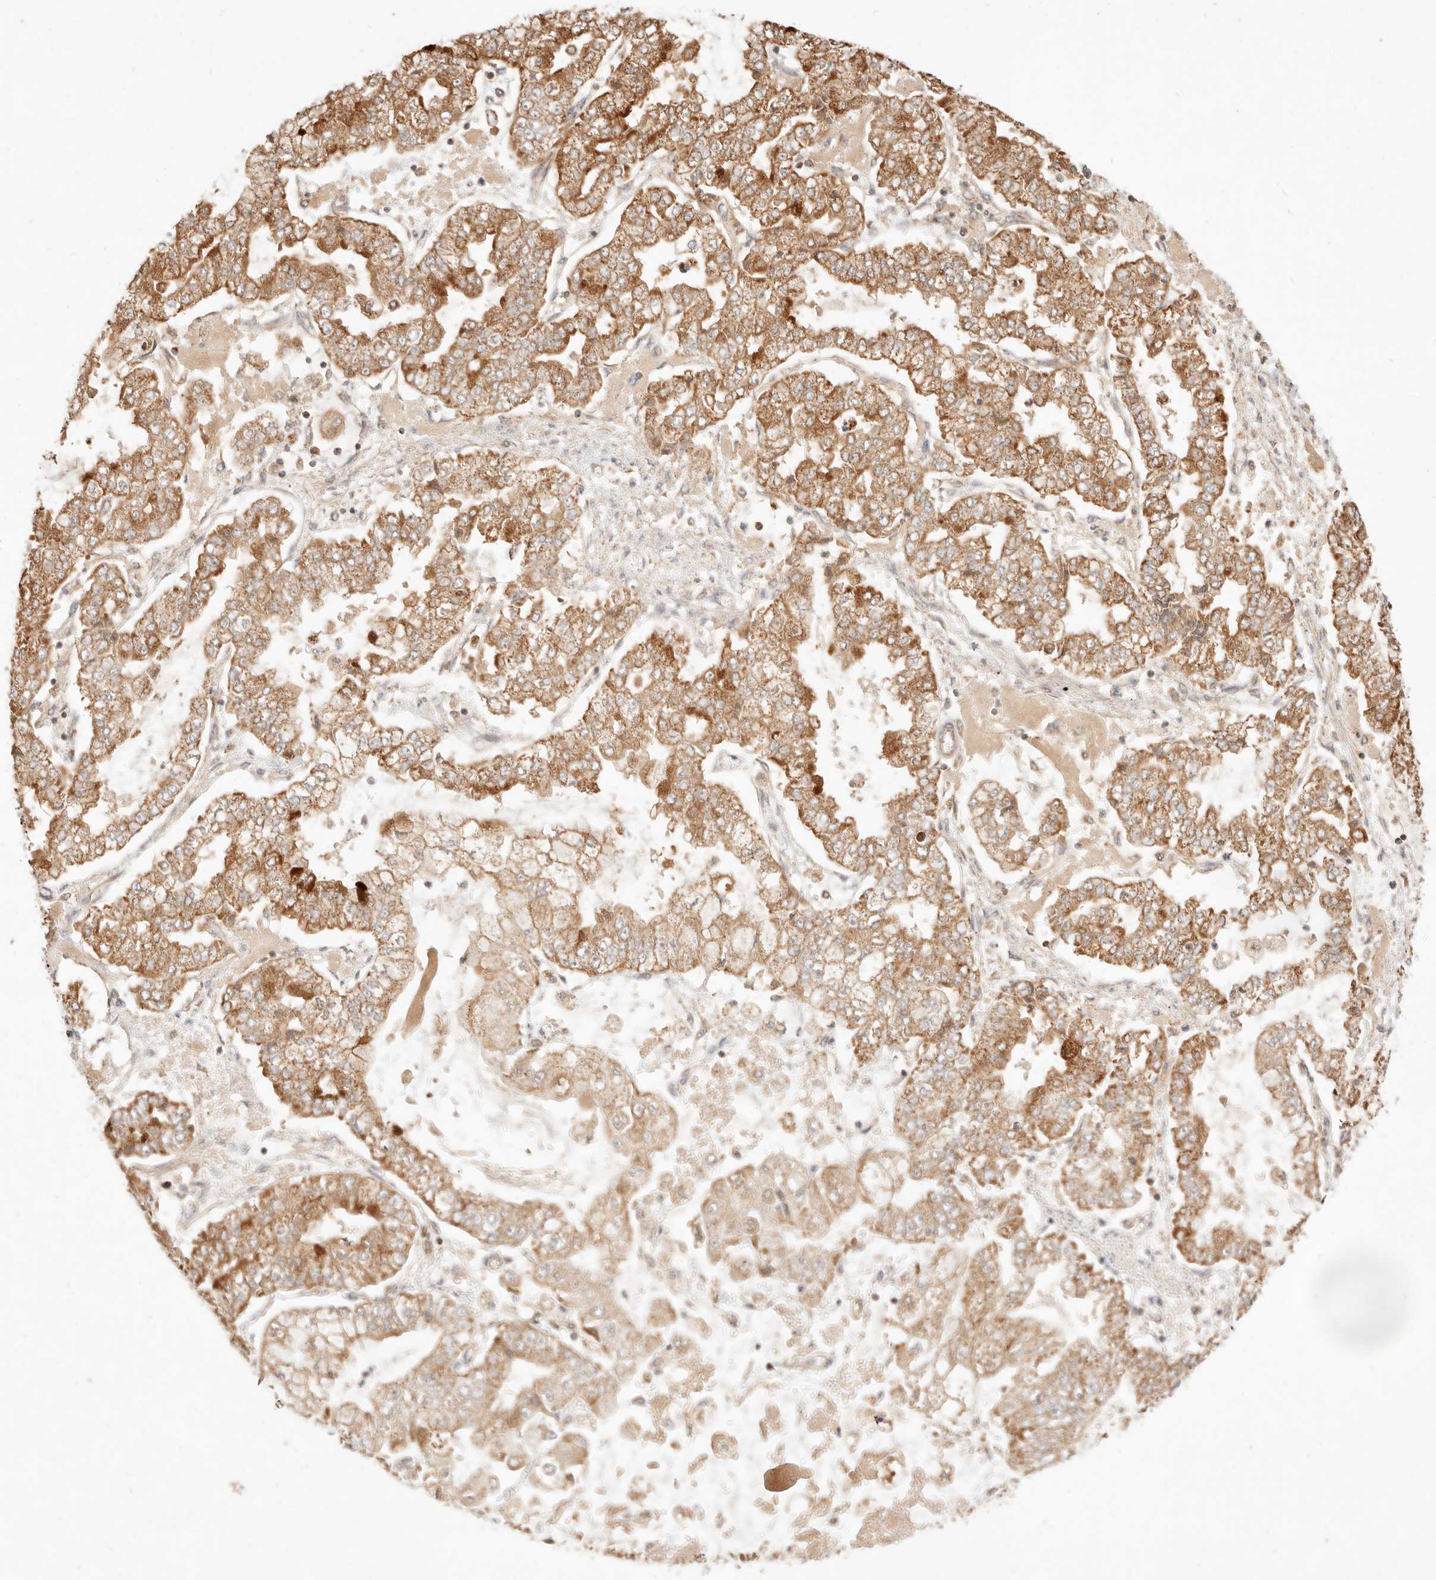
{"staining": {"intensity": "moderate", "quantity": ">75%", "location": "cytoplasmic/membranous"}, "tissue": "stomach cancer", "cell_type": "Tumor cells", "image_type": "cancer", "snomed": [{"axis": "morphology", "description": "Adenocarcinoma, NOS"}, {"axis": "topography", "description": "Stomach"}], "caption": "A brown stain shows moderate cytoplasmic/membranous positivity of a protein in stomach adenocarcinoma tumor cells.", "gene": "CPLANE2", "patient": {"sex": "male", "age": 76}}